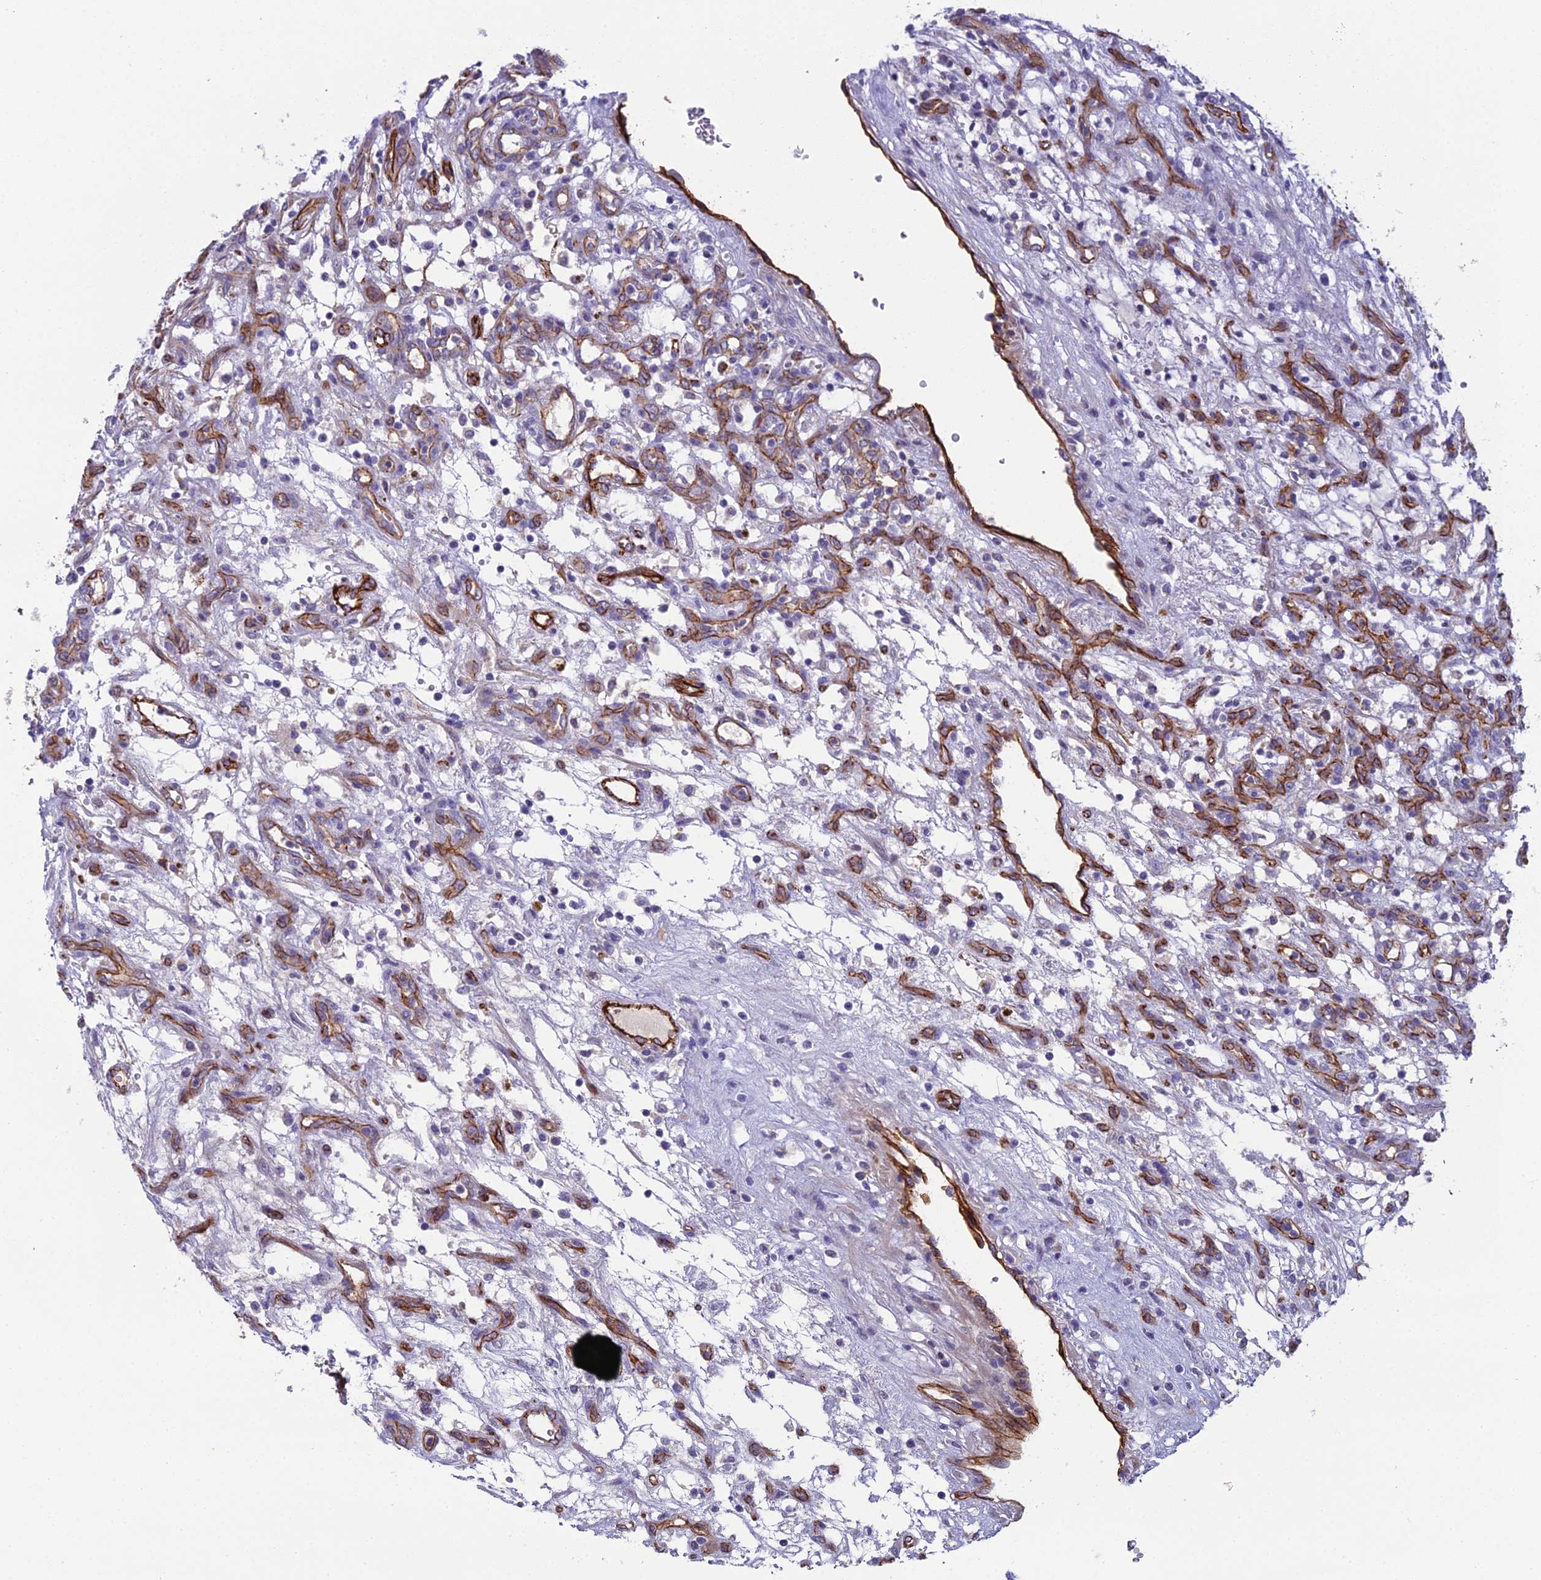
{"staining": {"intensity": "negative", "quantity": "none", "location": "none"}, "tissue": "renal cancer", "cell_type": "Tumor cells", "image_type": "cancer", "snomed": [{"axis": "morphology", "description": "Adenocarcinoma, NOS"}, {"axis": "topography", "description": "Kidney"}], "caption": "Immunohistochemistry of human adenocarcinoma (renal) exhibits no positivity in tumor cells.", "gene": "CFAP47", "patient": {"sex": "female", "age": 57}}